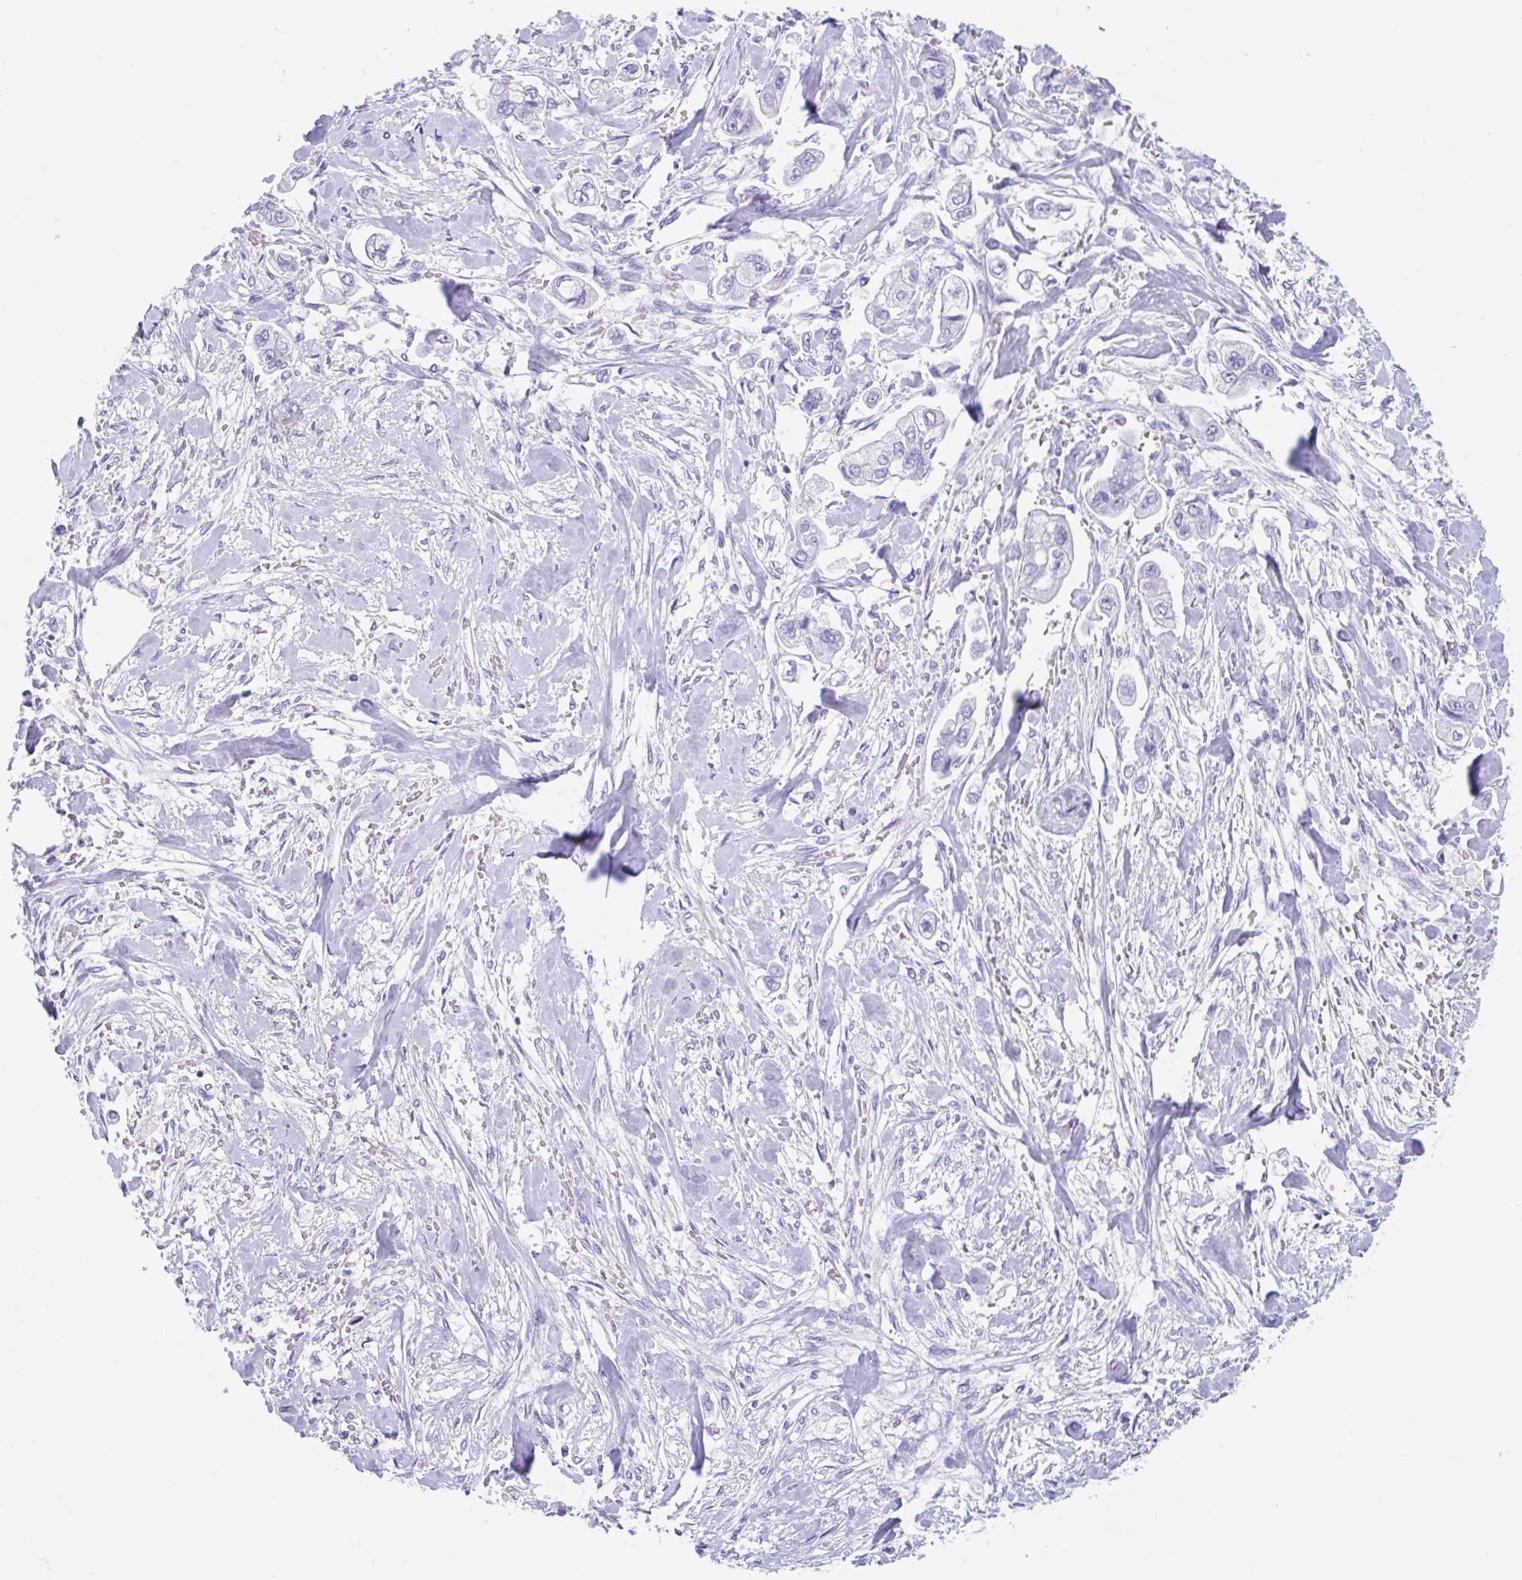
{"staining": {"intensity": "negative", "quantity": "none", "location": "none"}, "tissue": "stomach cancer", "cell_type": "Tumor cells", "image_type": "cancer", "snomed": [{"axis": "morphology", "description": "Adenocarcinoma, NOS"}, {"axis": "topography", "description": "Stomach"}], "caption": "Immunohistochemistry (IHC) micrograph of neoplastic tissue: human stomach cancer (adenocarcinoma) stained with DAB (3,3'-diaminobenzidine) shows no significant protein positivity in tumor cells.", "gene": "CPTP", "patient": {"sex": "male", "age": 62}}